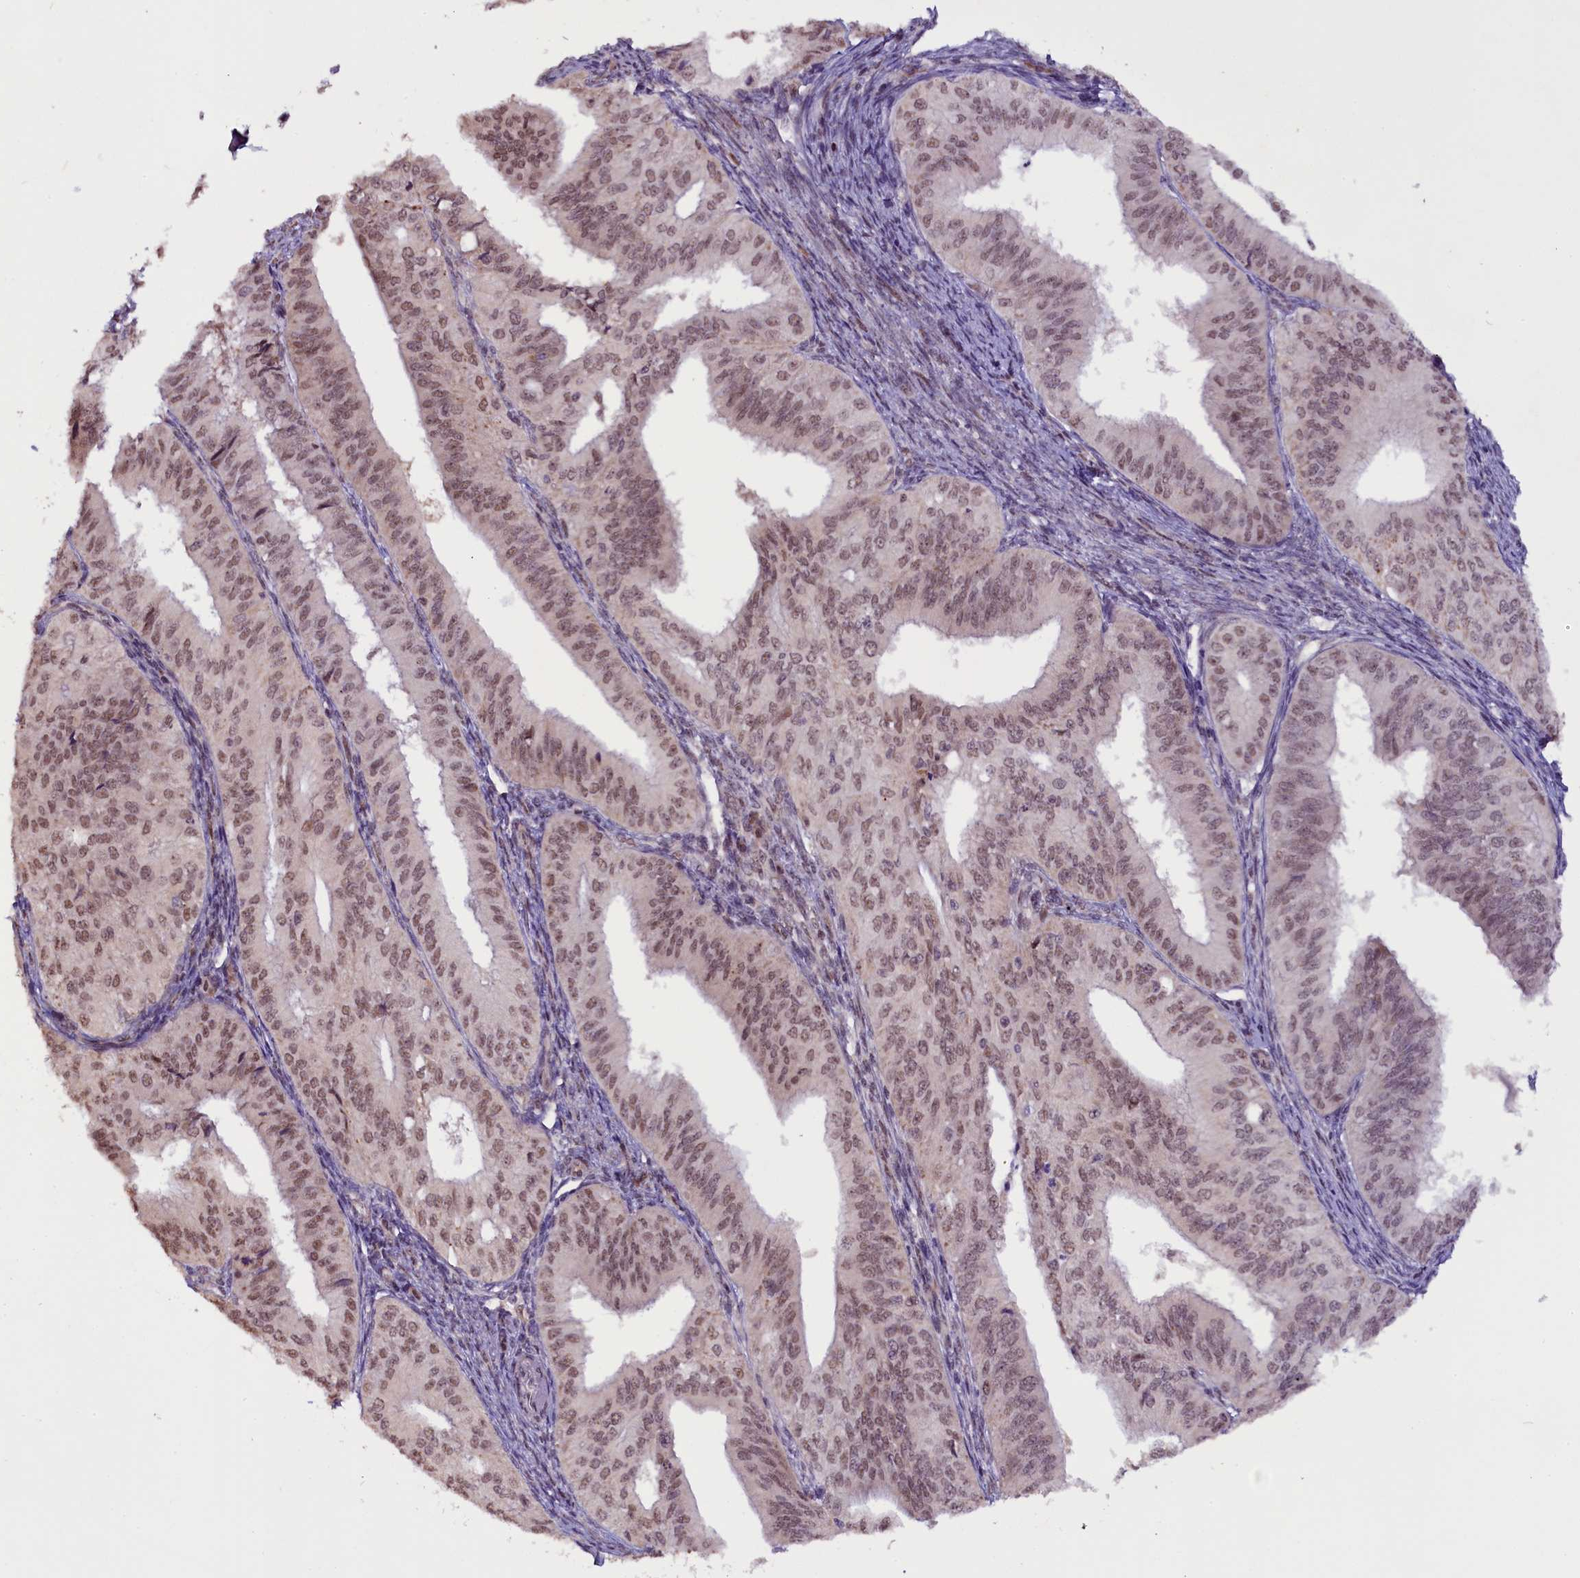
{"staining": {"intensity": "moderate", "quantity": ">75%", "location": "nuclear"}, "tissue": "endometrial cancer", "cell_type": "Tumor cells", "image_type": "cancer", "snomed": [{"axis": "morphology", "description": "Adenocarcinoma, NOS"}, {"axis": "topography", "description": "Endometrium"}], "caption": "Immunohistochemistry of human endometrial adenocarcinoma shows medium levels of moderate nuclear expression in about >75% of tumor cells. The staining was performed using DAB, with brown indicating positive protein expression. Nuclei are stained blue with hematoxylin.", "gene": "RPUSD2", "patient": {"sex": "female", "age": 50}}